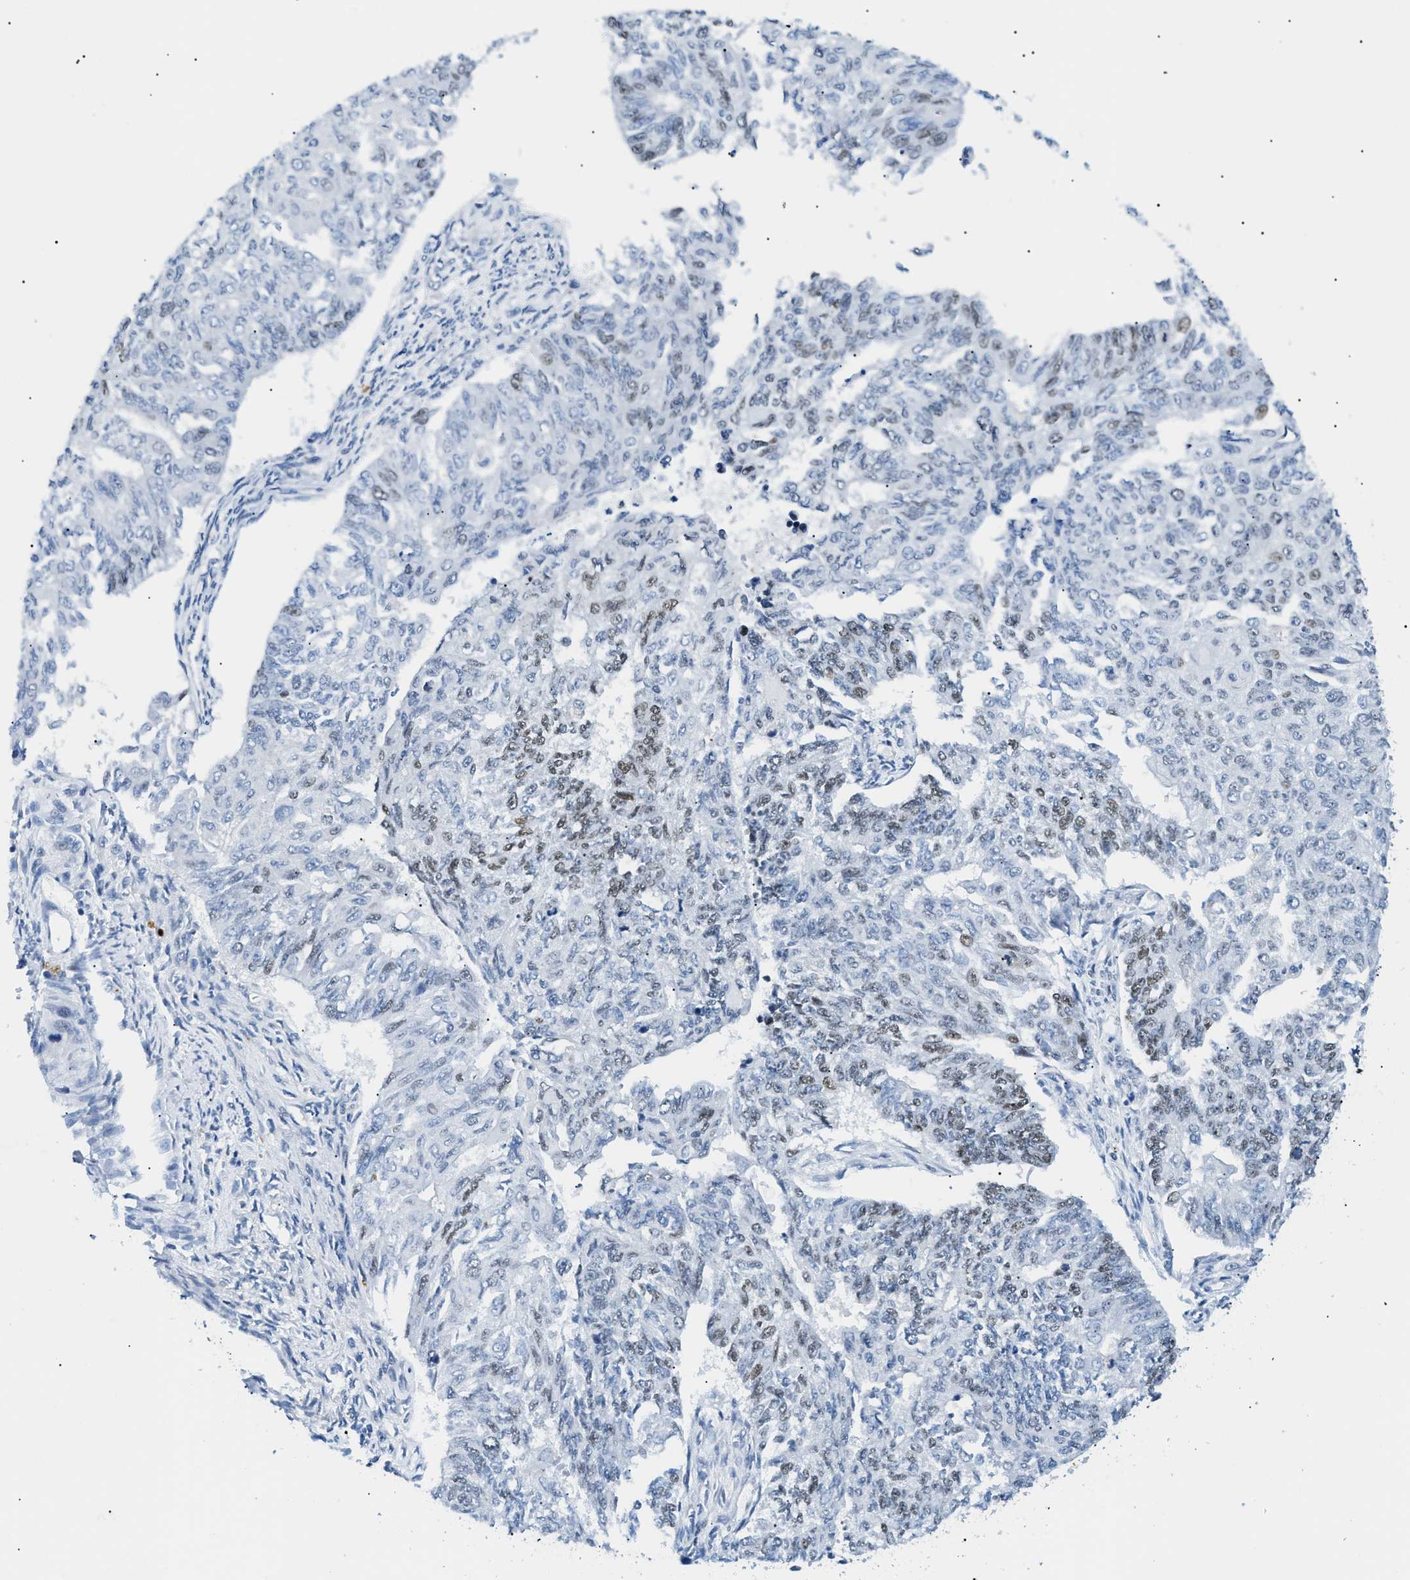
{"staining": {"intensity": "weak", "quantity": "25%-75%", "location": "nuclear"}, "tissue": "endometrial cancer", "cell_type": "Tumor cells", "image_type": "cancer", "snomed": [{"axis": "morphology", "description": "Adenocarcinoma, NOS"}, {"axis": "topography", "description": "Endometrium"}], "caption": "IHC (DAB) staining of endometrial cancer (adenocarcinoma) reveals weak nuclear protein positivity in about 25%-75% of tumor cells.", "gene": "SMARCC1", "patient": {"sex": "female", "age": 32}}